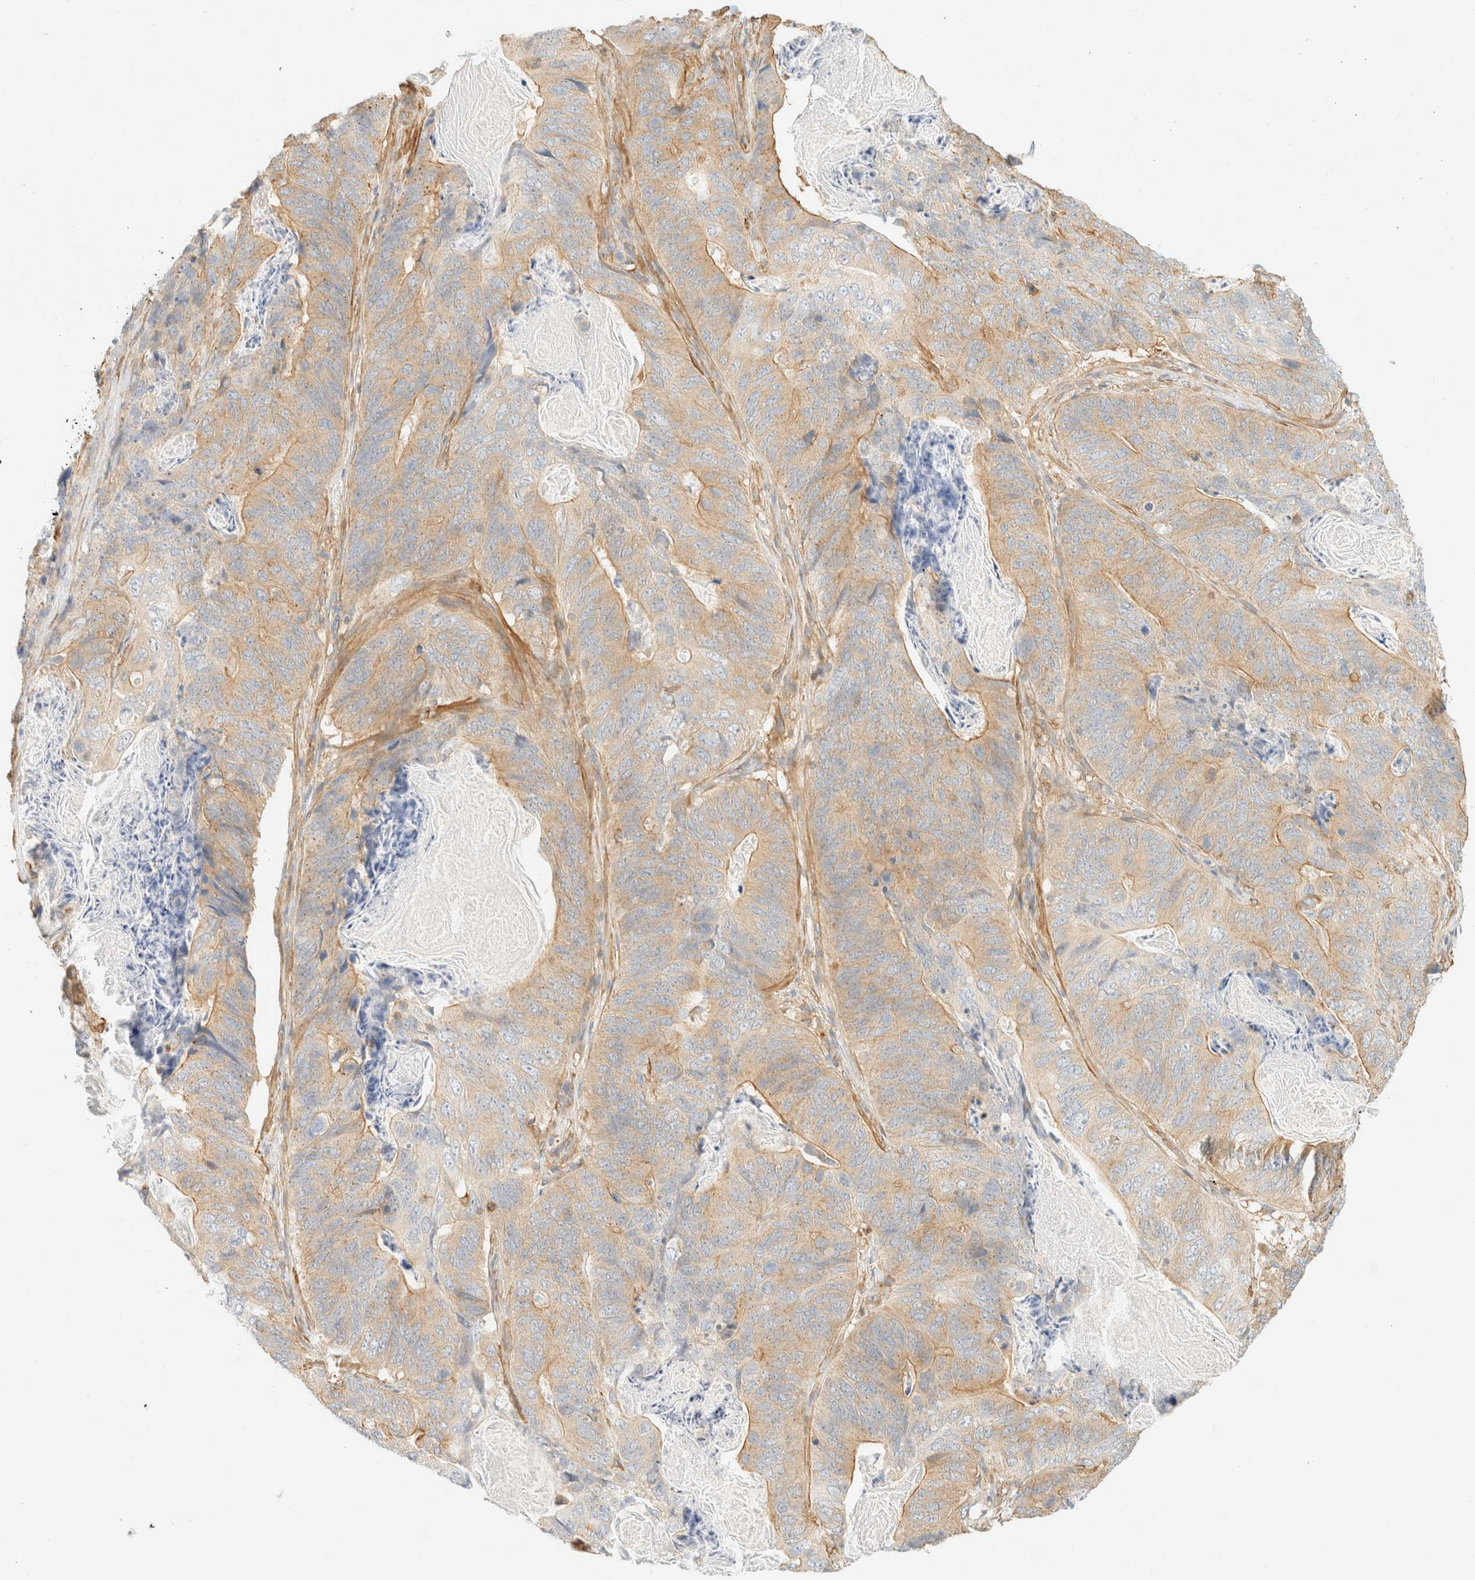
{"staining": {"intensity": "moderate", "quantity": ">75%", "location": "cytoplasmic/membranous"}, "tissue": "stomach cancer", "cell_type": "Tumor cells", "image_type": "cancer", "snomed": [{"axis": "morphology", "description": "Normal tissue, NOS"}, {"axis": "morphology", "description": "Adenocarcinoma, NOS"}, {"axis": "topography", "description": "Stomach"}], "caption": "Stomach cancer stained with a brown dye shows moderate cytoplasmic/membranous positive staining in about >75% of tumor cells.", "gene": "OTOP2", "patient": {"sex": "female", "age": 89}}